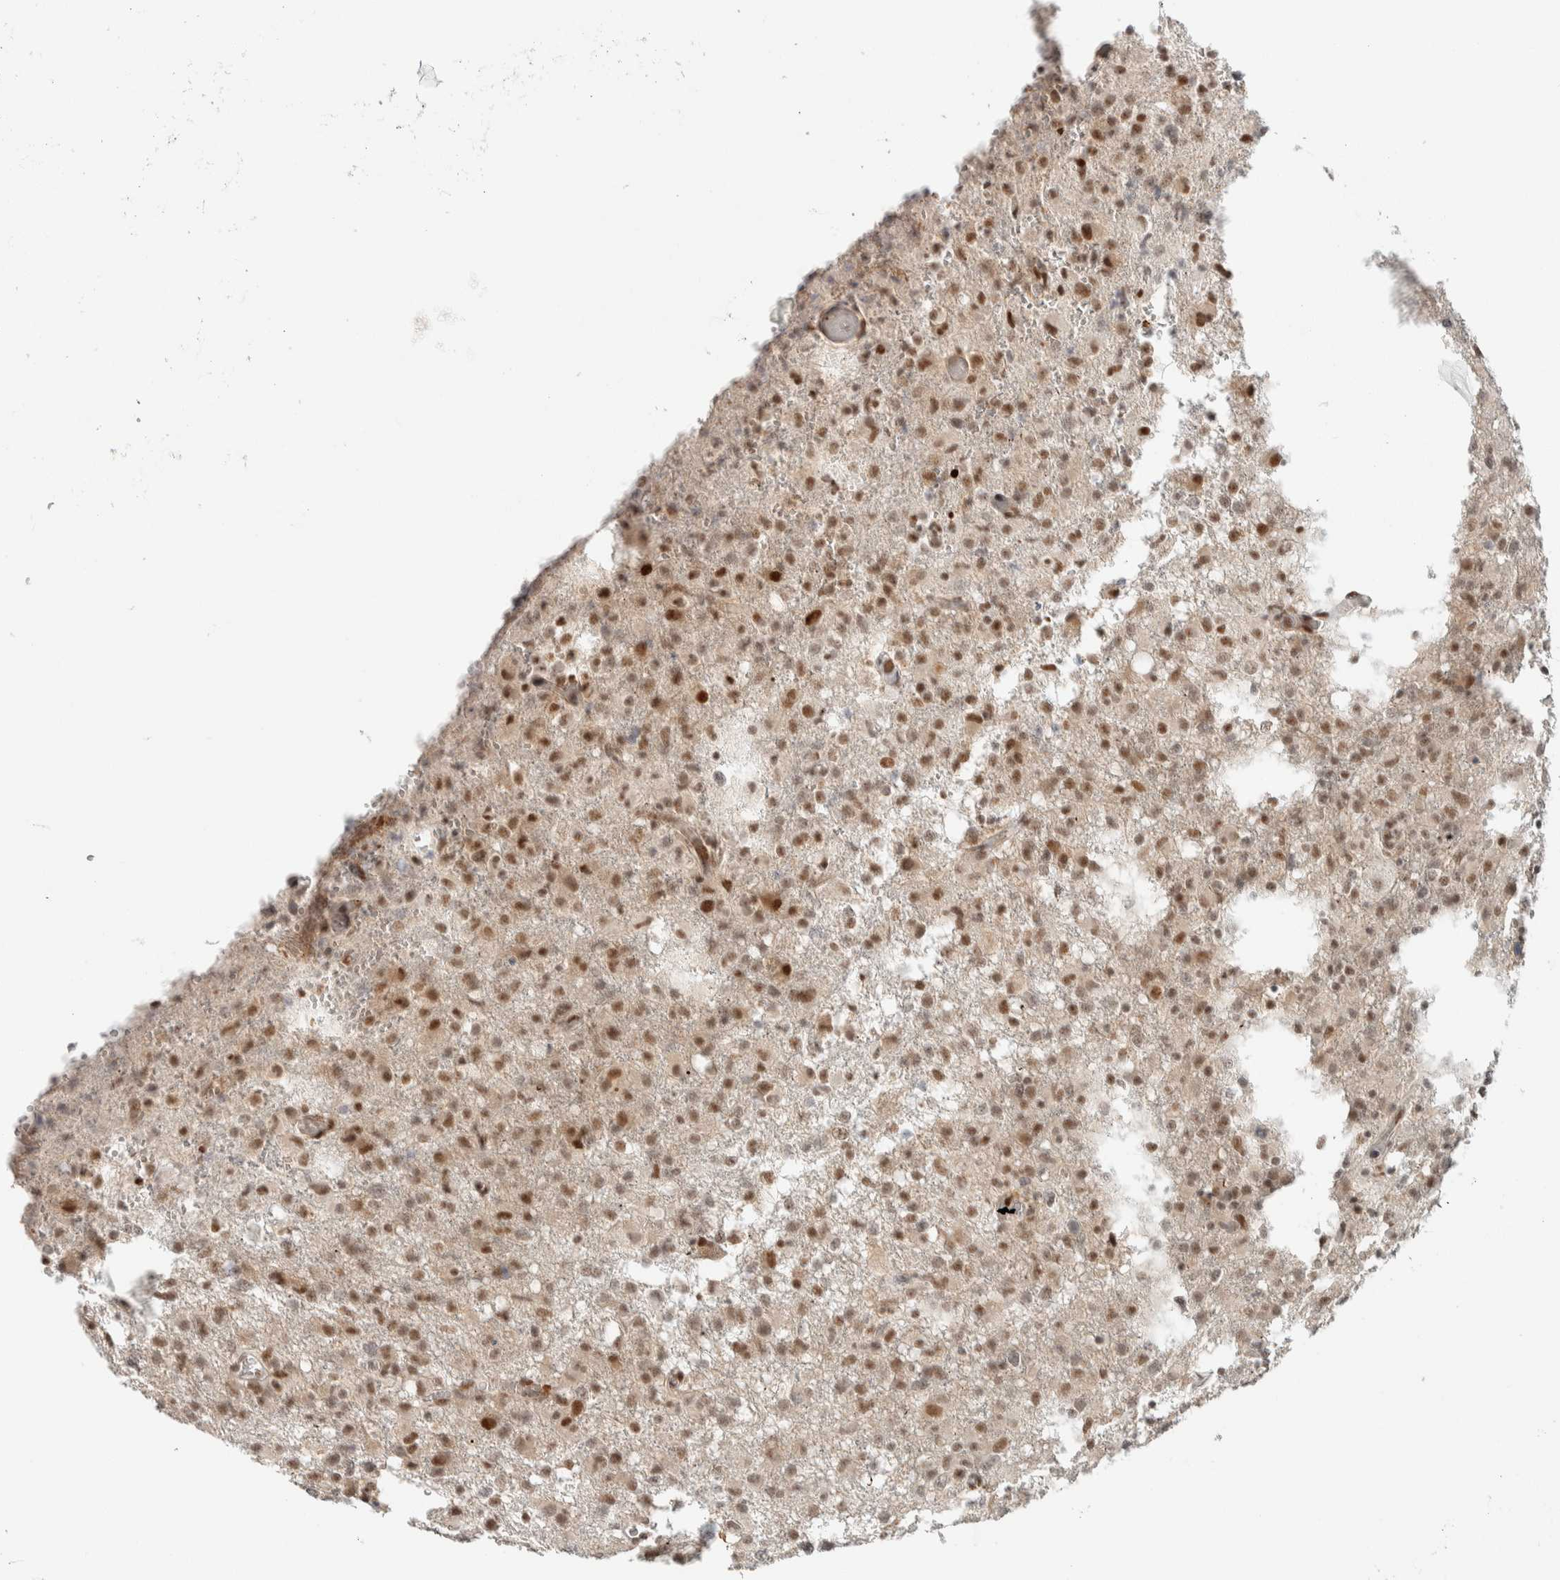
{"staining": {"intensity": "moderate", "quantity": ">75%", "location": "nuclear"}, "tissue": "glioma", "cell_type": "Tumor cells", "image_type": "cancer", "snomed": [{"axis": "morphology", "description": "Glioma, malignant, High grade"}, {"axis": "topography", "description": "Brain"}], "caption": "Malignant high-grade glioma stained with a protein marker exhibits moderate staining in tumor cells.", "gene": "ZBTB2", "patient": {"sex": "female", "age": 57}}